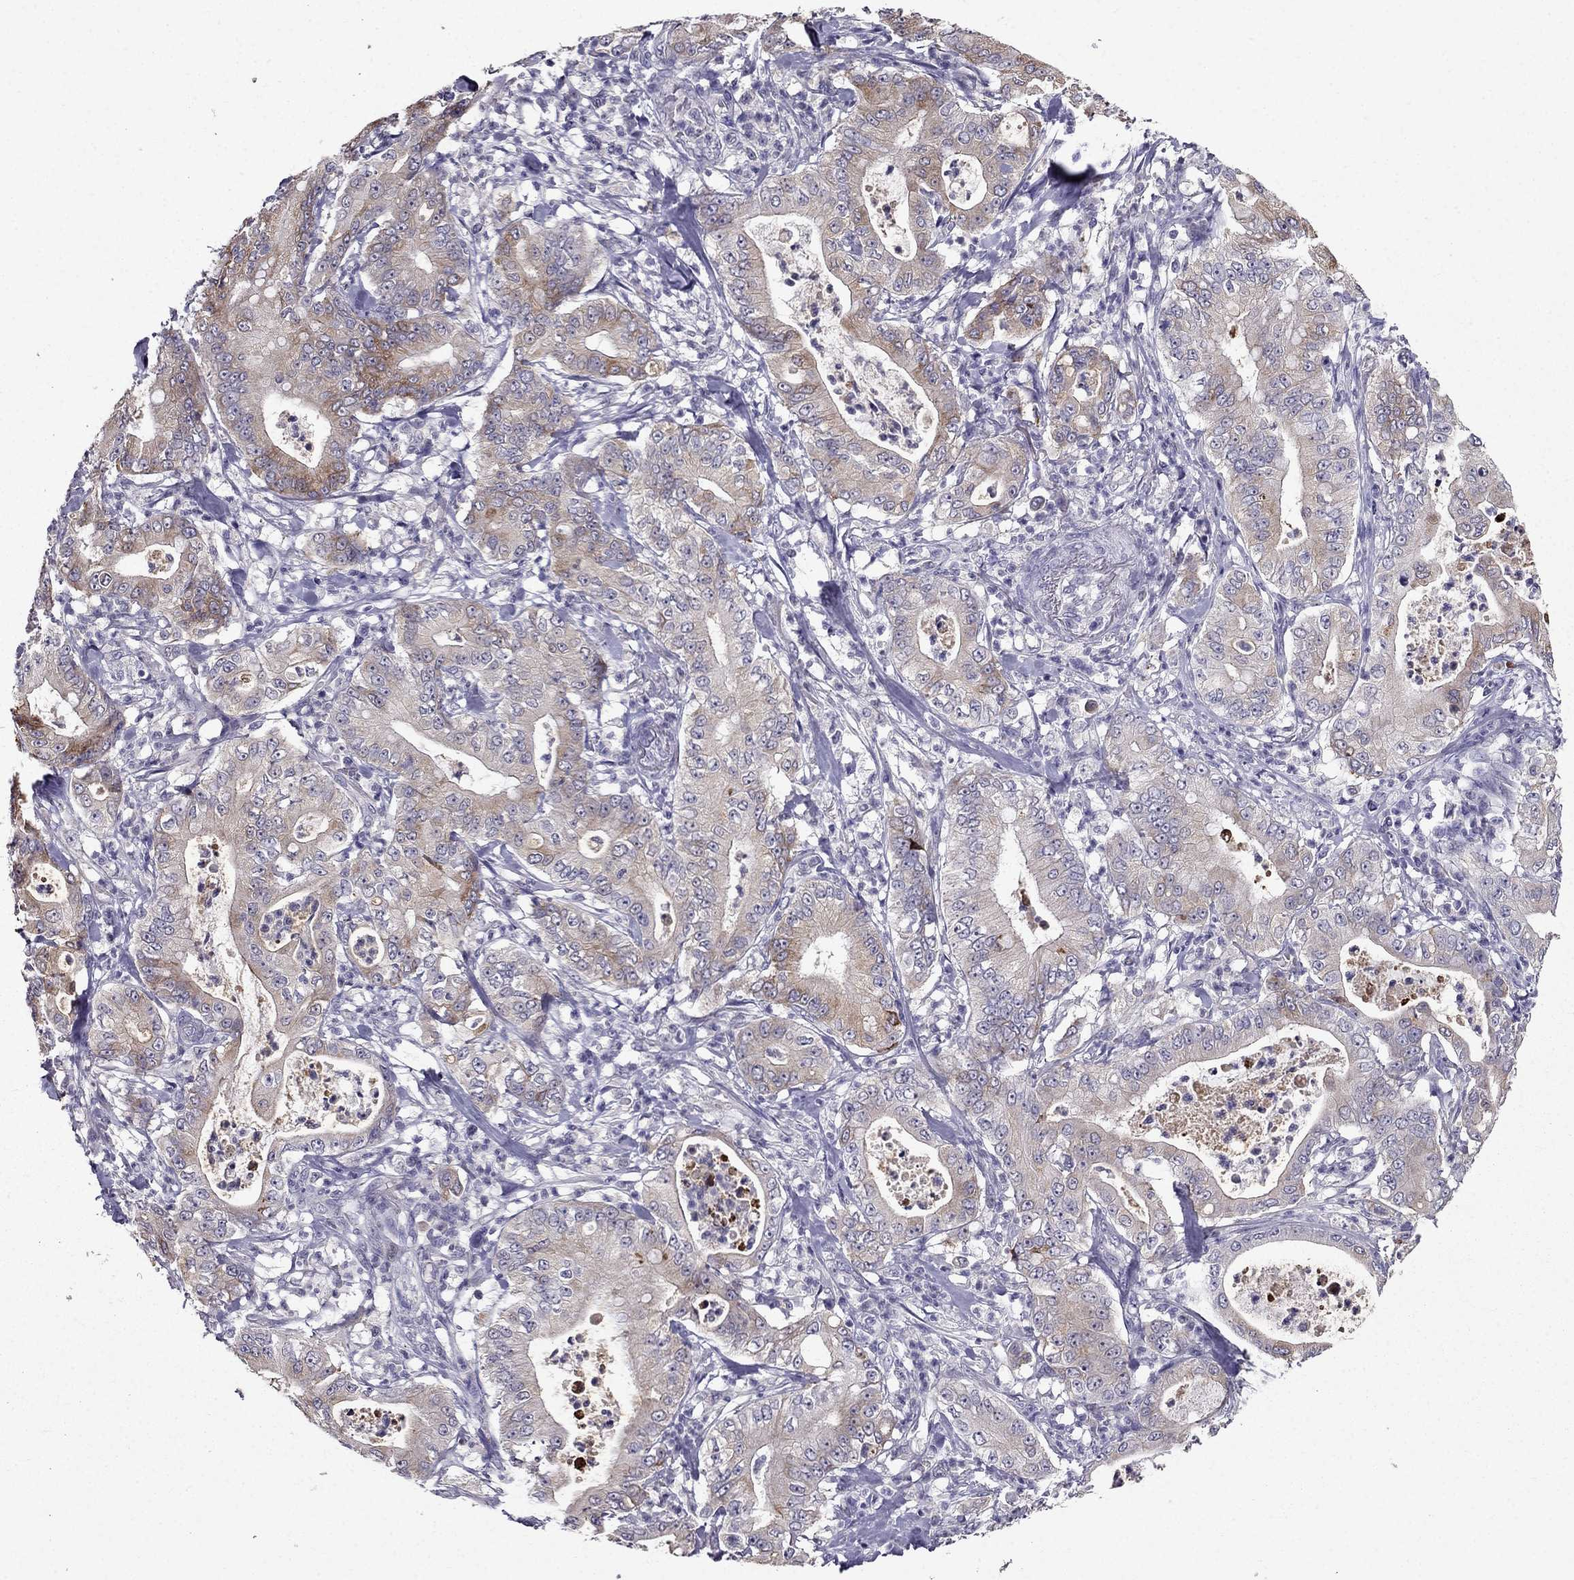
{"staining": {"intensity": "weak", "quantity": ">75%", "location": "cytoplasmic/membranous"}, "tissue": "pancreatic cancer", "cell_type": "Tumor cells", "image_type": "cancer", "snomed": [{"axis": "morphology", "description": "Adenocarcinoma, NOS"}, {"axis": "topography", "description": "Pancreas"}], "caption": "Tumor cells demonstrate low levels of weak cytoplasmic/membranous staining in approximately >75% of cells in pancreatic cancer.", "gene": "DUSP15", "patient": {"sex": "male", "age": 71}}